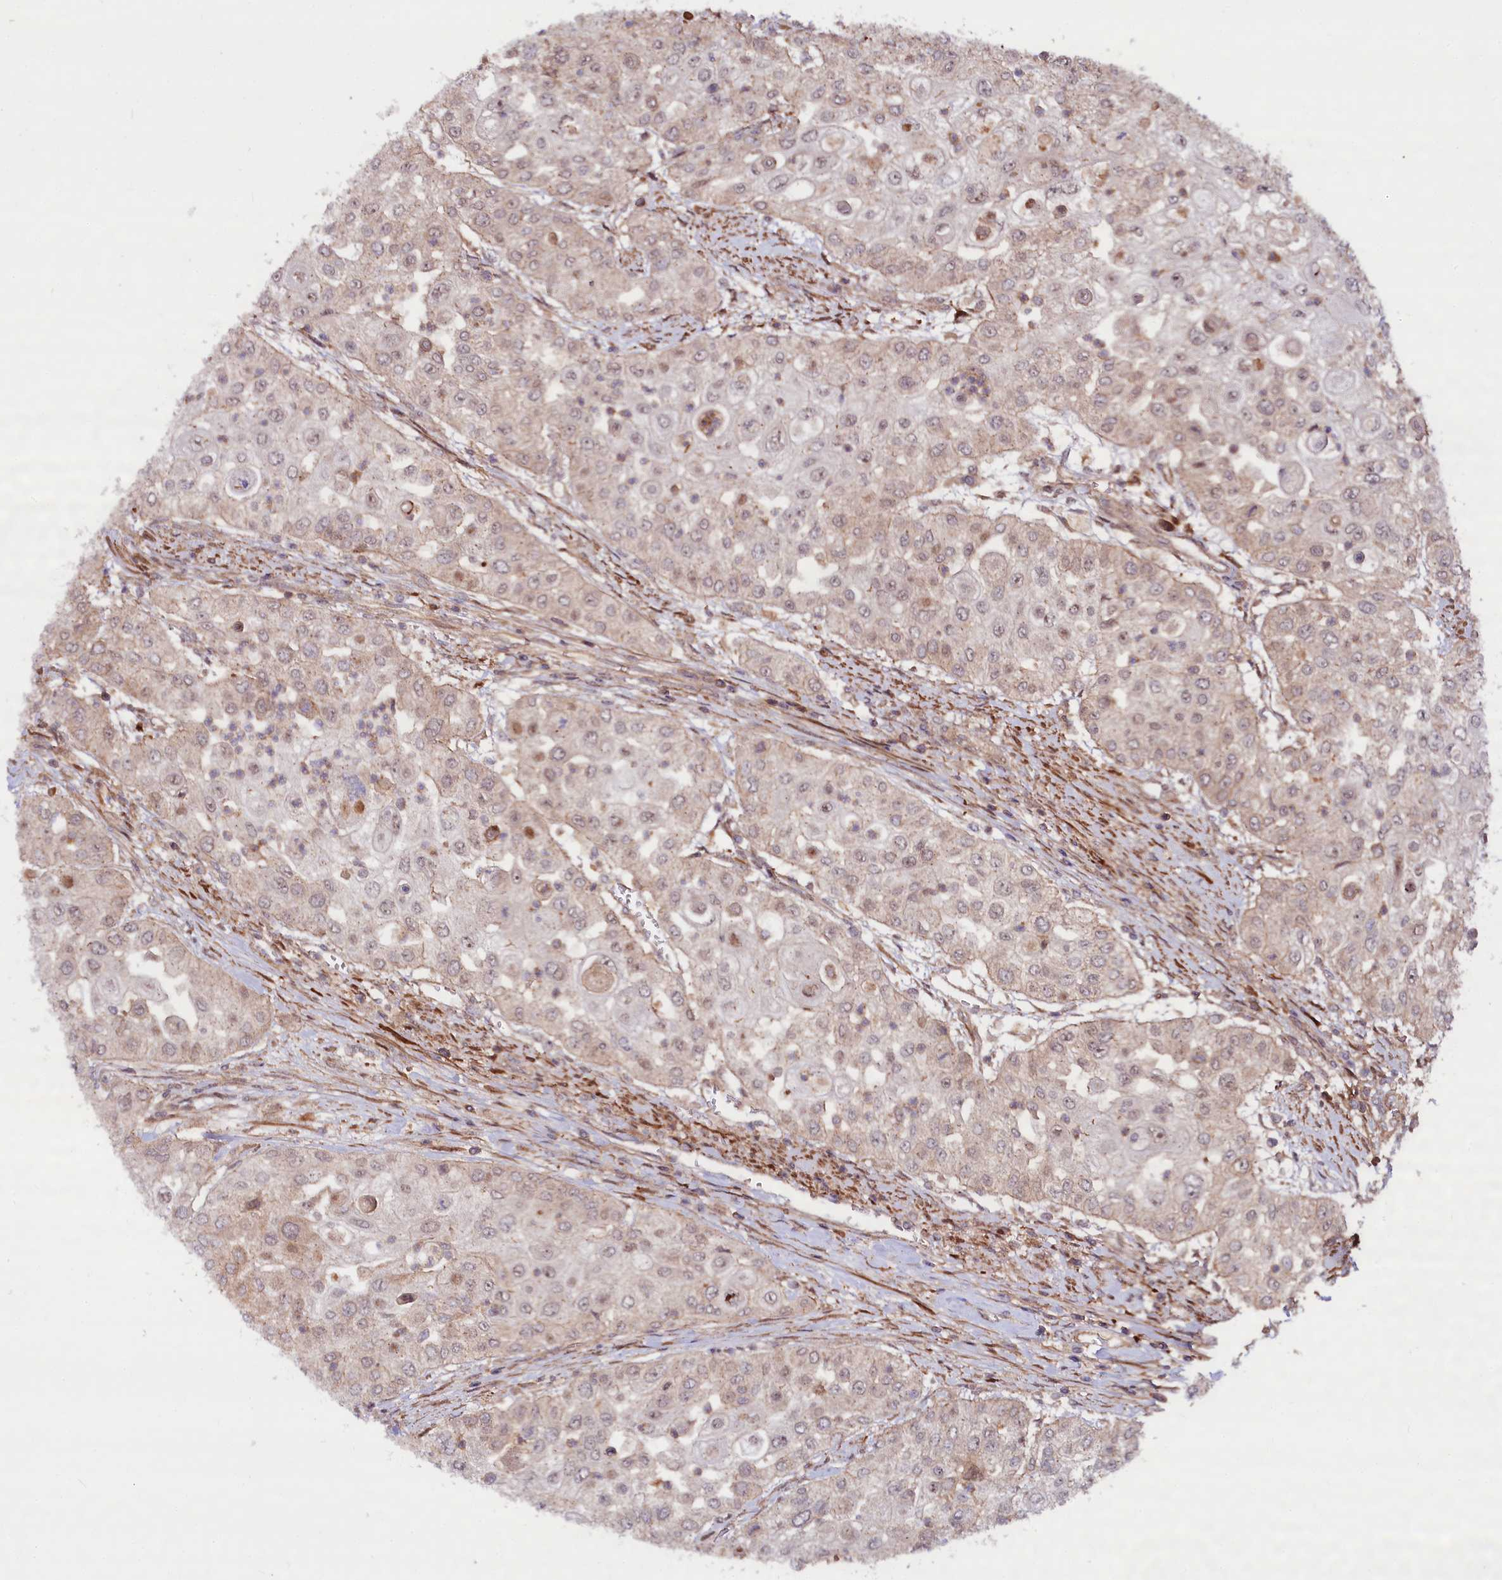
{"staining": {"intensity": "weak", "quantity": "25%-75%", "location": "cytoplasmic/membranous,nuclear"}, "tissue": "urothelial cancer", "cell_type": "Tumor cells", "image_type": "cancer", "snomed": [{"axis": "morphology", "description": "Urothelial carcinoma, High grade"}, {"axis": "topography", "description": "Urinary bladder"}], "caption": "An image of high-grade urothelial carcinoma stained for a protein exhibits weak cytoplasmic/membranous and nuclear brown staining in tumor cells. Nuclei are stained in blue.", "gene": "NEDD1", "patient": {"sex": "female", "age": 79}}